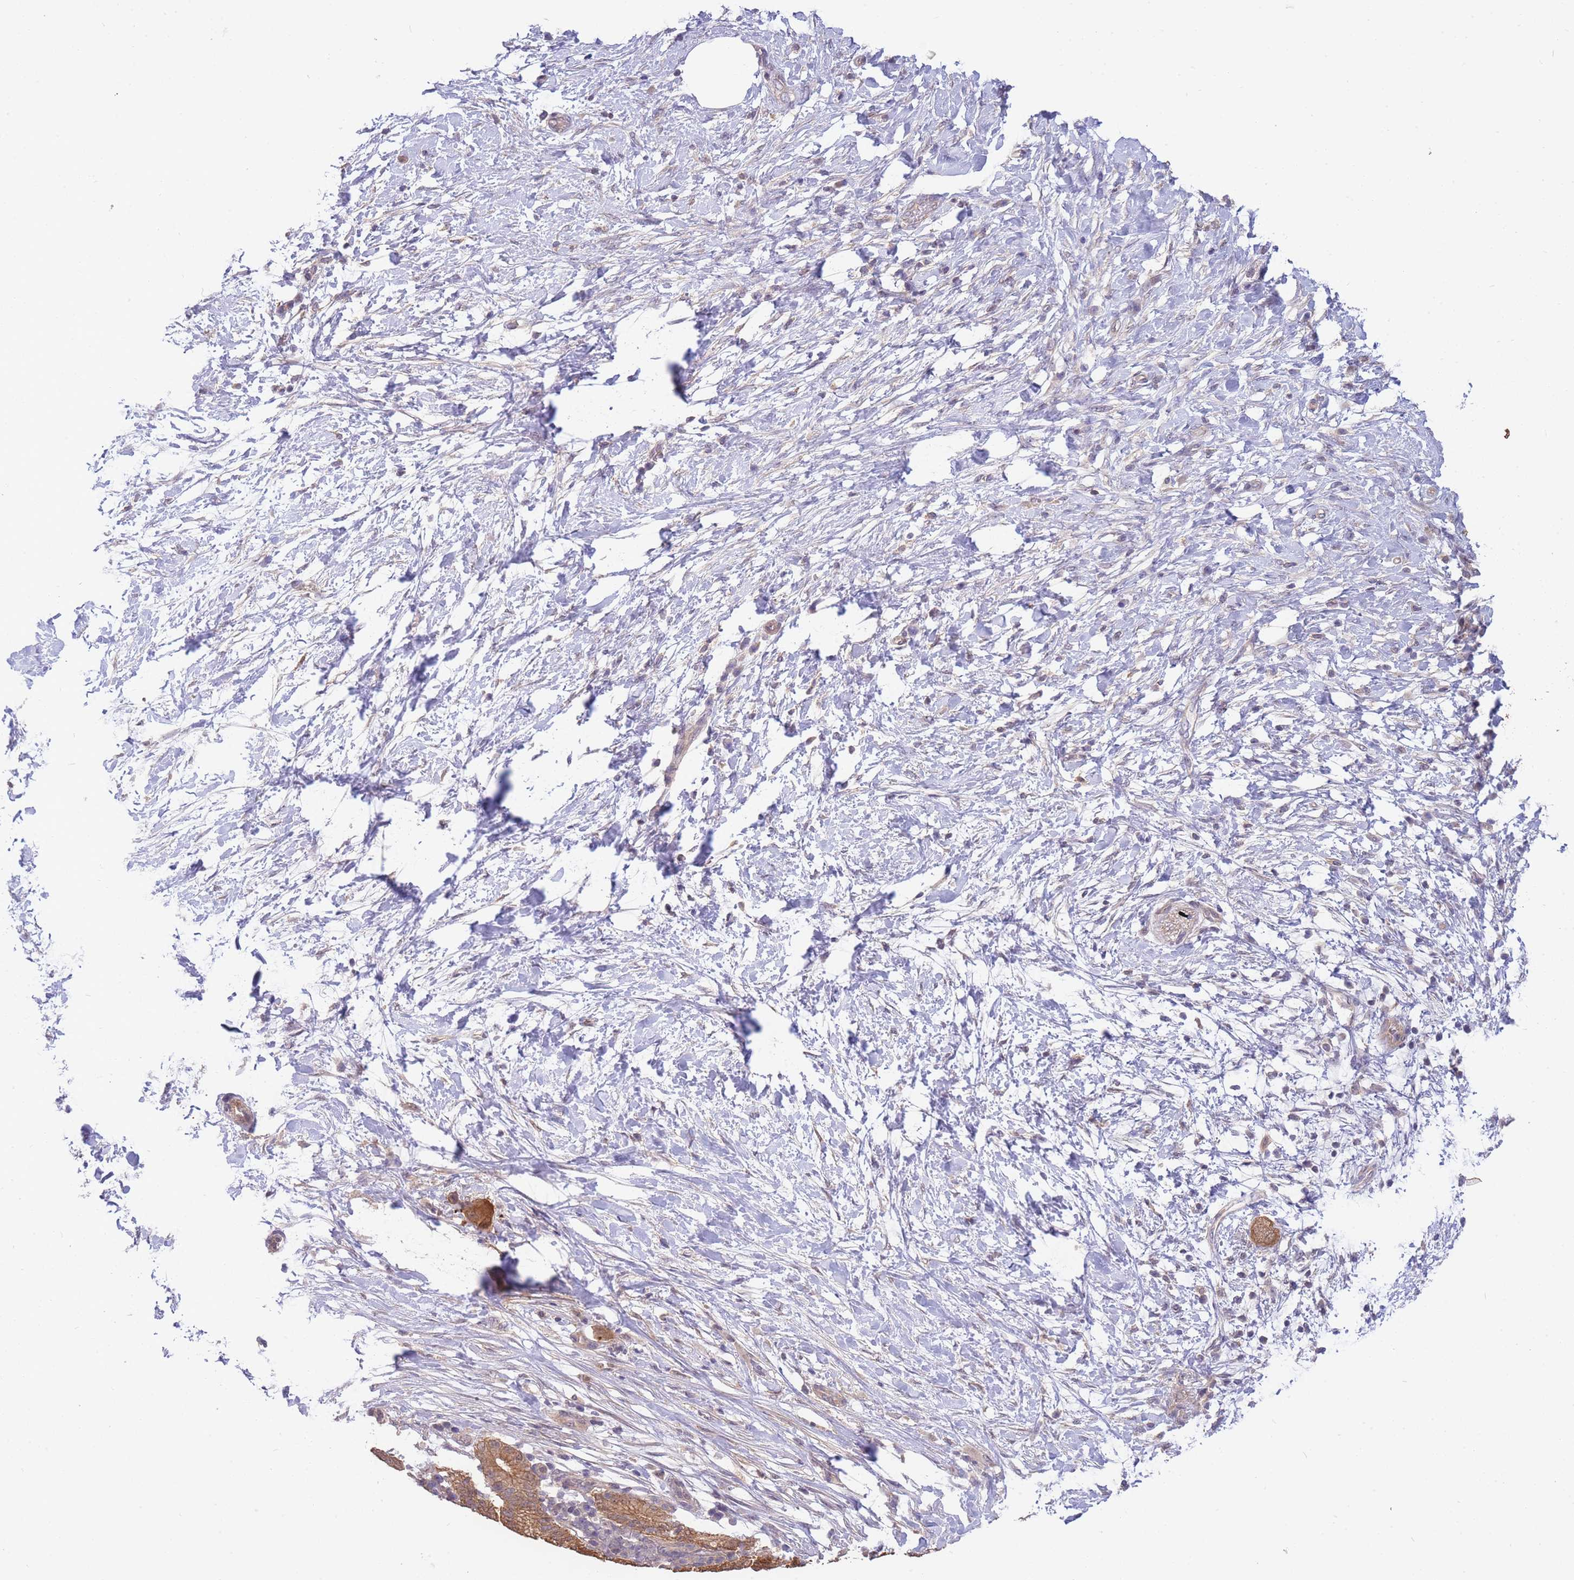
{"staining": {"intensity": "strong", "quantity": ">75%", "location": "cytoplasmic/membranous"}, "tissue": "pancreatic cancer", "cell_type": "Tumor cells", "image_type": "cancer", "snomed": [{"axis": "morphology", "description": "Adenocarcinoma, NOS"}, {"axis": "topography", "description": "Pancreas"}], "caption": "Pancreatic cancer (adenocarcinoma) stained with IHC reveals strong cytoplasmic/membranous positivity in approximately >75% of tumor cells. (brown staining indicates protein expression, while blue staining denotes nuclei).", "gene": "SMC6", "patient": {"sex": "male", "age": 68}}